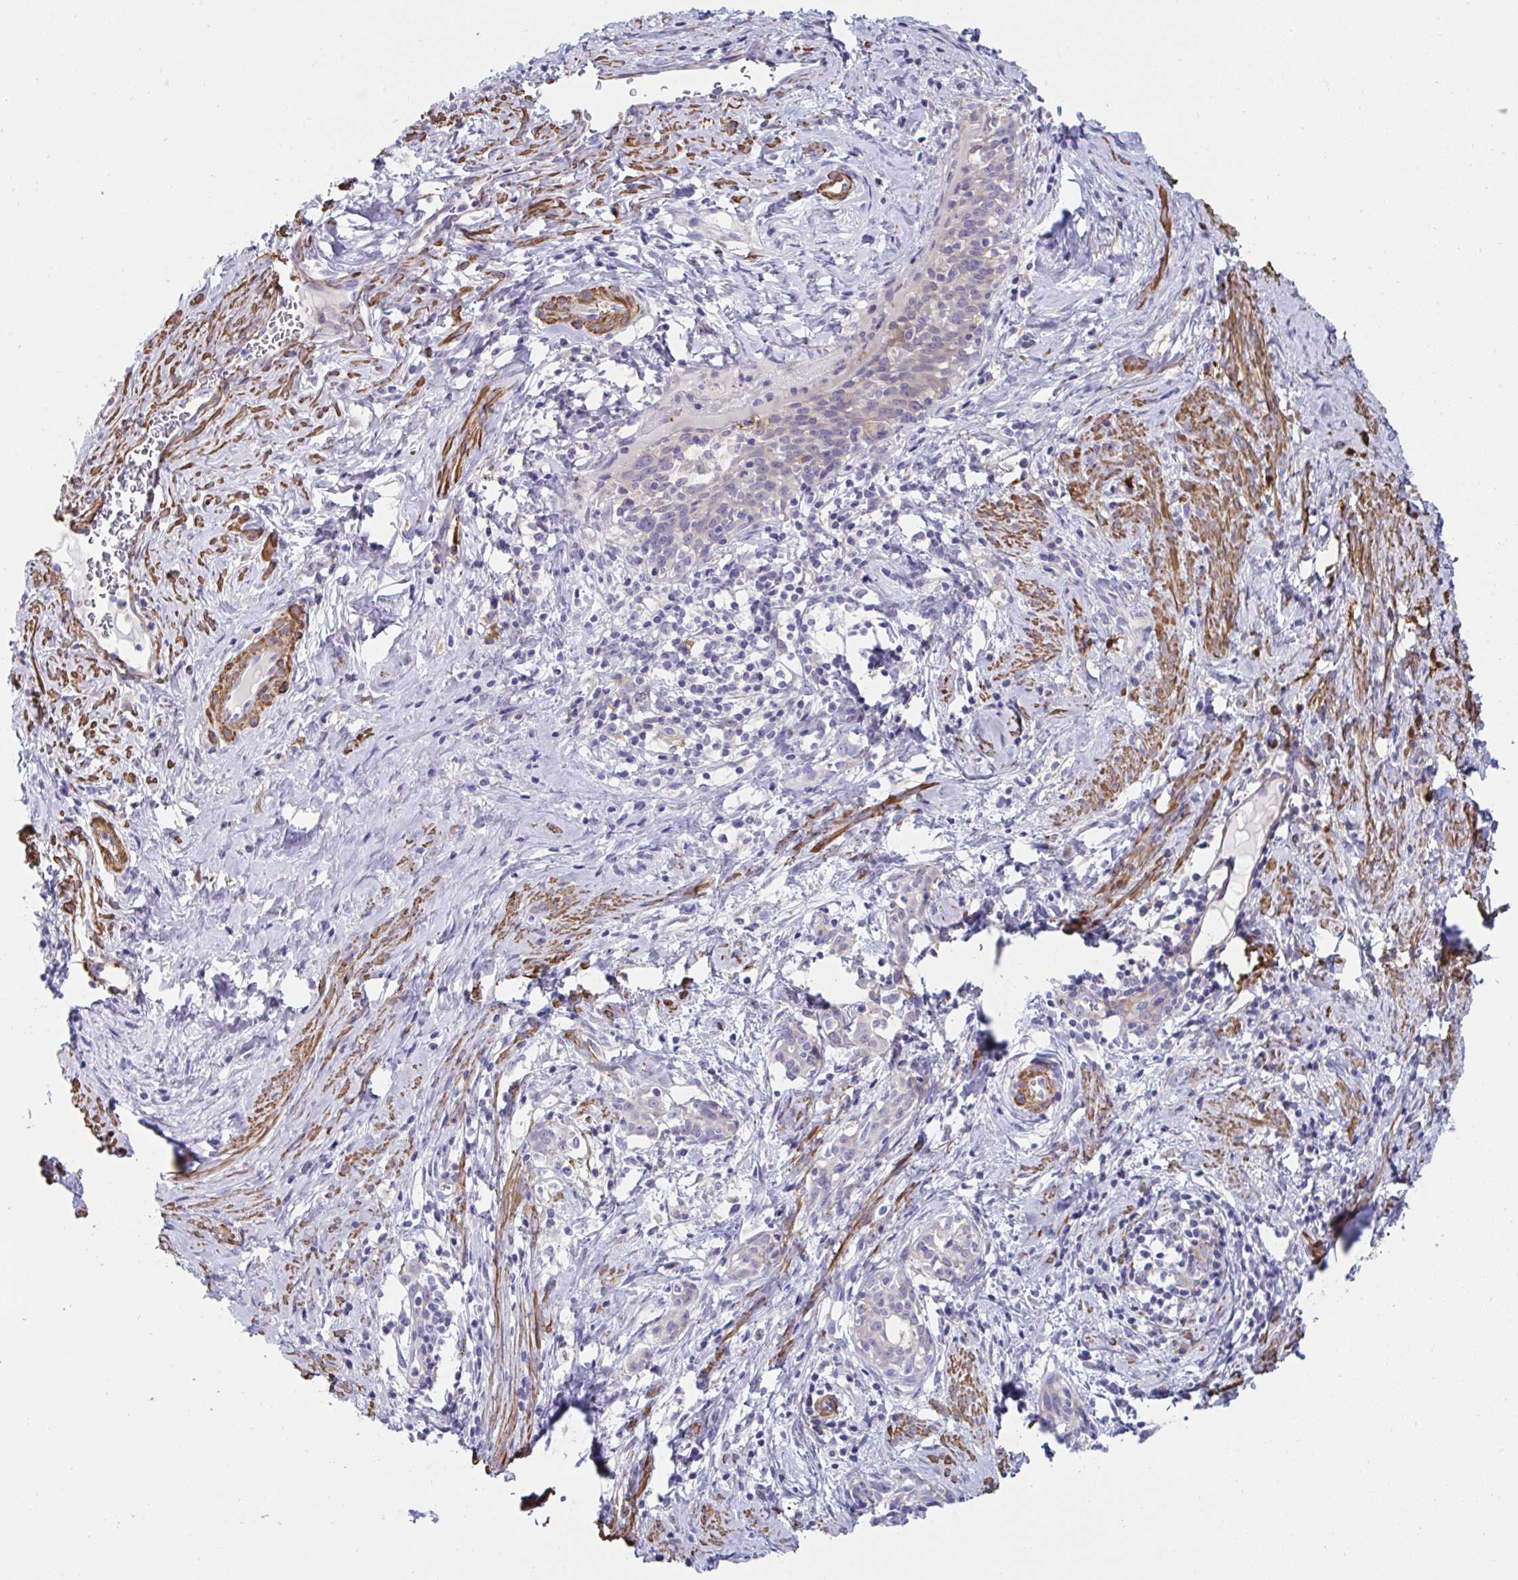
{"staining": {"intensity": "negative", "quantity": "none", "location": "none"}, "tissue": "cervical cancer", "cell_type": "Tumor cells", "image_type": "cancer", "snomed": [{"axis": "morphology", "description": "Squamous cell carcinoma, NOS"}, {"axis": "topography", "description": "Cervix"}], "caption": "Tumor cells show no significant expression in cervical cancer (squamous cell carcinoma). (Immunohistochemistry, brightfield microscopy, high magnification).", "gene": "FBXL13", "patient": {"sex": "female", "age": 52}}